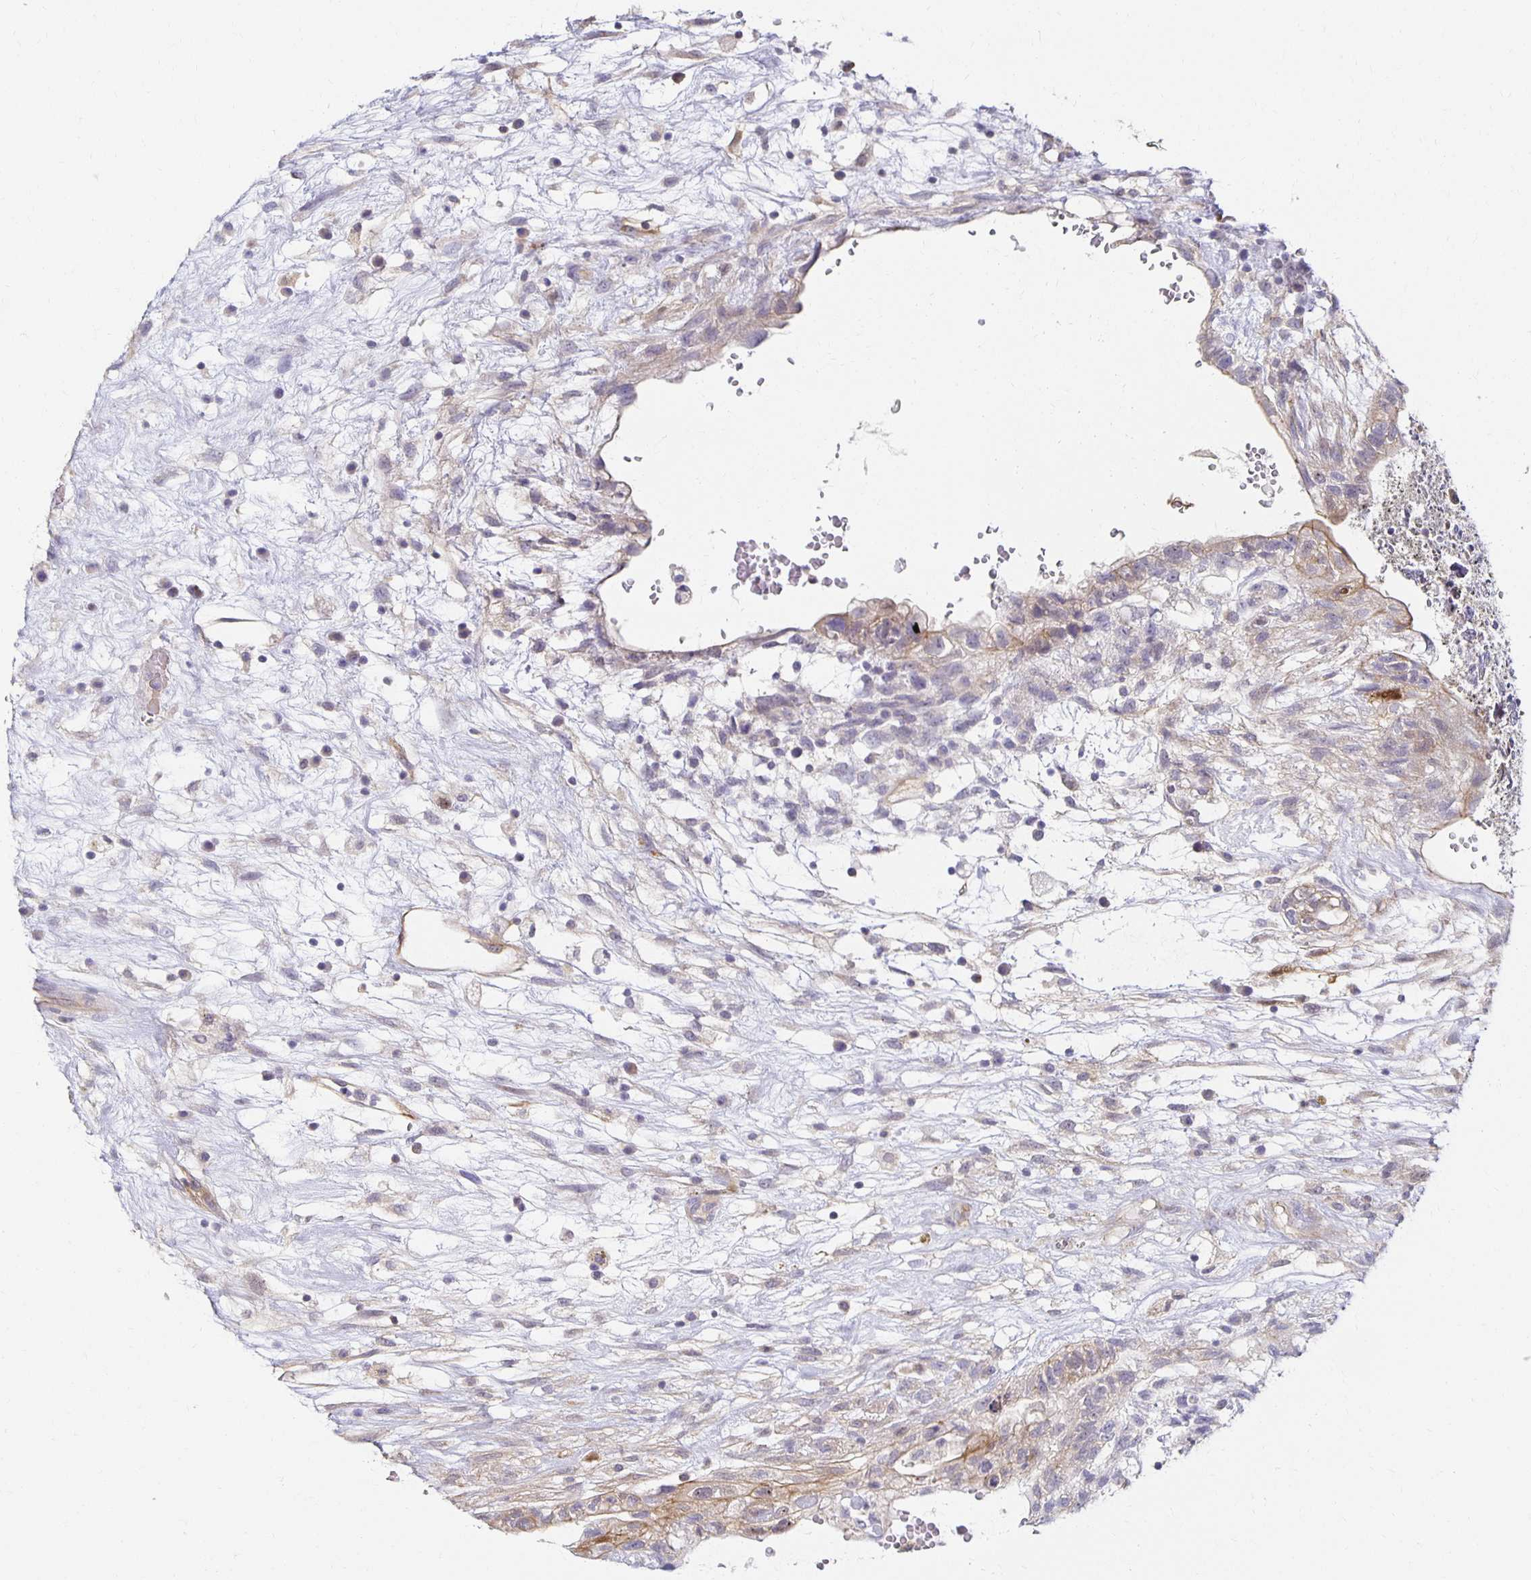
{"staining": {"intensity": "weak", "quantity": "25%-75%", "location": "cytoplasmic/membranous"}, "tissue": "testis cancer", "cell_type": "Tumor cells", "image_type": "cancer", "snomed": [{"axis": "morphology", "description": "Normal tissue, NOS"}, {"axis": "morphology", "description": "Carcinoma, Embryonal, NOS"}, {"axis": "topography", "description": "Testis"}], "caption": "Approximately 25%-75% of tumor cells in testis cancer (embryonal carcinoma) exhibit weak cytoplasmic/membranous protein staining as visualized by brown immunohistochemical staining.", "gene": "SORL1", "patient": {"sex": "male", "age": 32}}